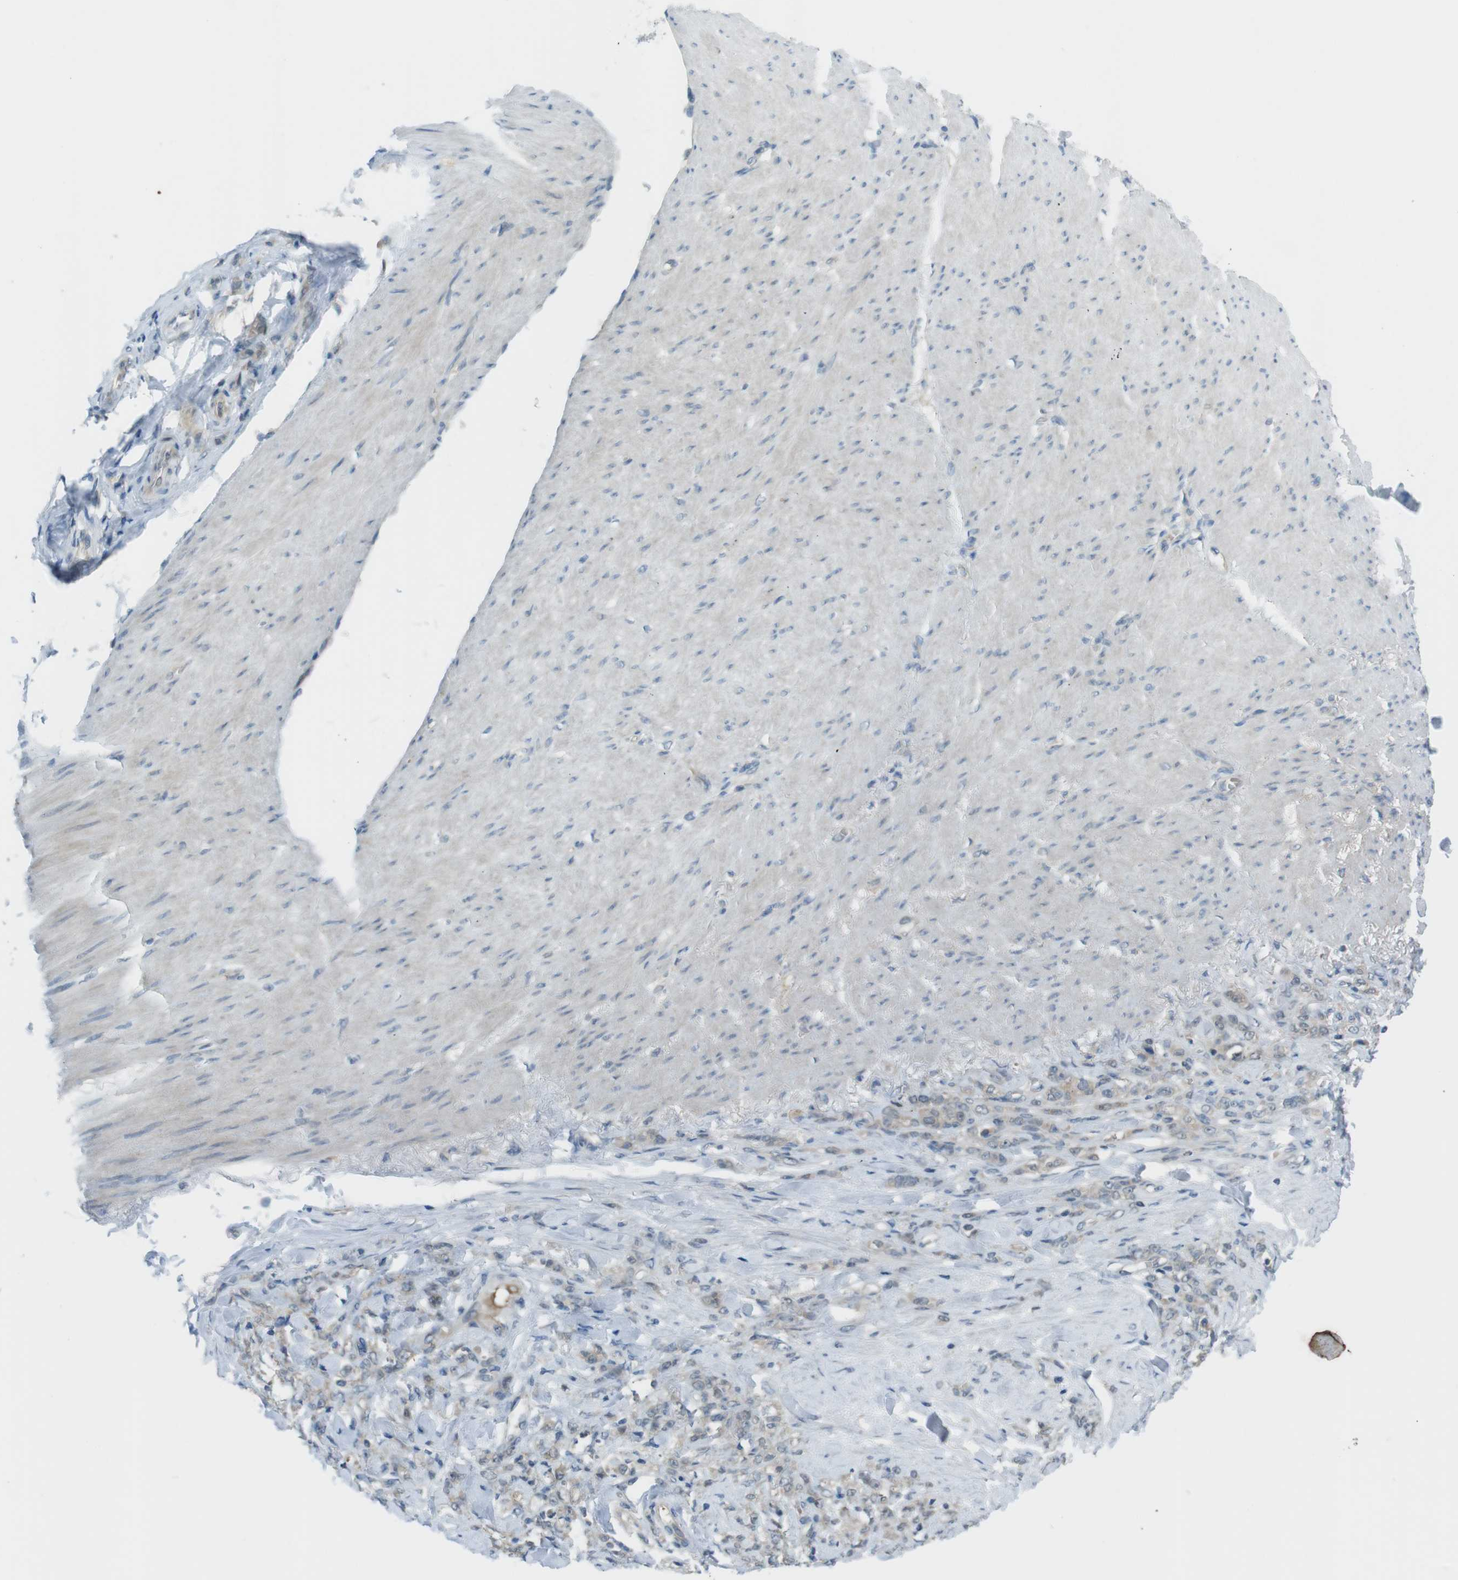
{"staining": {"intensity": "negative", "quantity": "none", "location": "none"}, "tissue": "stomach cancer", "cell_type": "Tumor cells", "image_type": "cancer", "snomed": [{"axis": "morphology", "description": "Adenocarcinoma, NOS"}, {"axis": "topography", "description": "Stomach"}], "caption": "High magnification brightfield microscopy of stomach adenocarcinoma stained with DAB (brown) and counterstained with hematoxylin (blue): tumor cells show no significant positivity. (Brightfield microscopy of DAB (3,3'-diaminobenzidine) IHC at high magnification).", "gene": "ZDHHC20", "patient": {"sex": "male", "age": 82}}